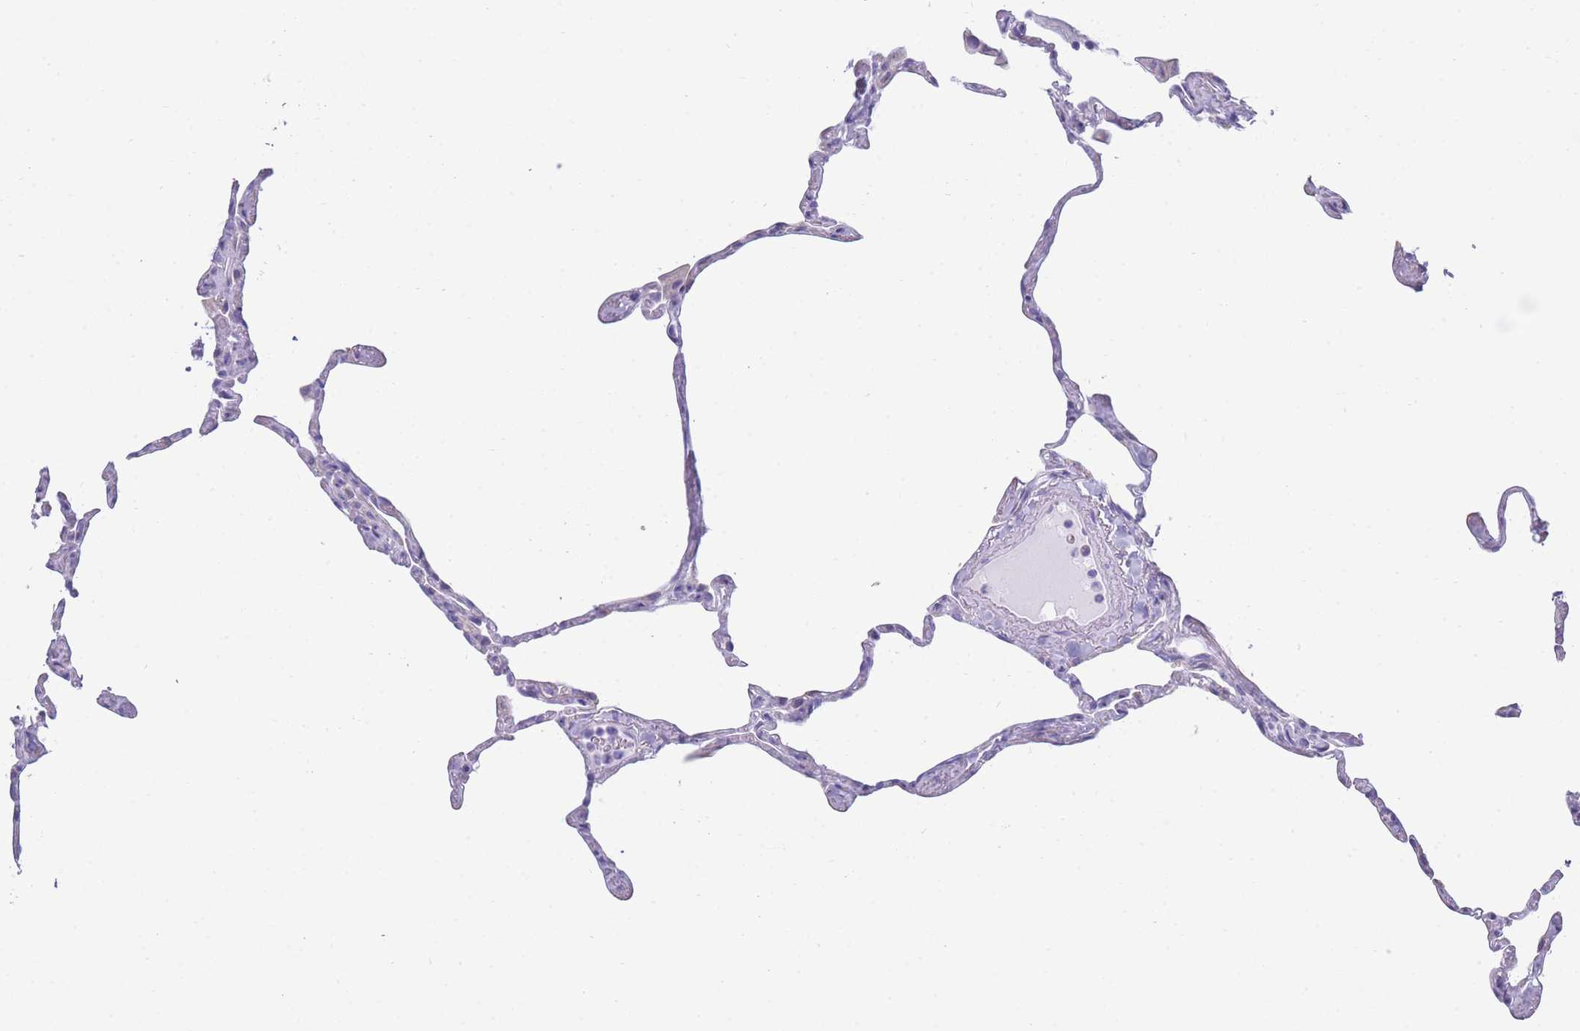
{"staining": {"intensity": "negative", "quantity": "none", "location": "none"}, "tissue": "lung", "cell_type": "Alveolar cells", "image_type": "normal", "snomed": [{"axis": "morphology", "description": "Normal tissue, NOS"}, {"axis": "topography", "description": "Lung"}], "caption": "High power microscopy image of an IHC photomicrograph of benign lung, revealing no significant expression in alveolar cells.", "gene": "XKR8", "patient": {"sex": "male", "age": 65}}